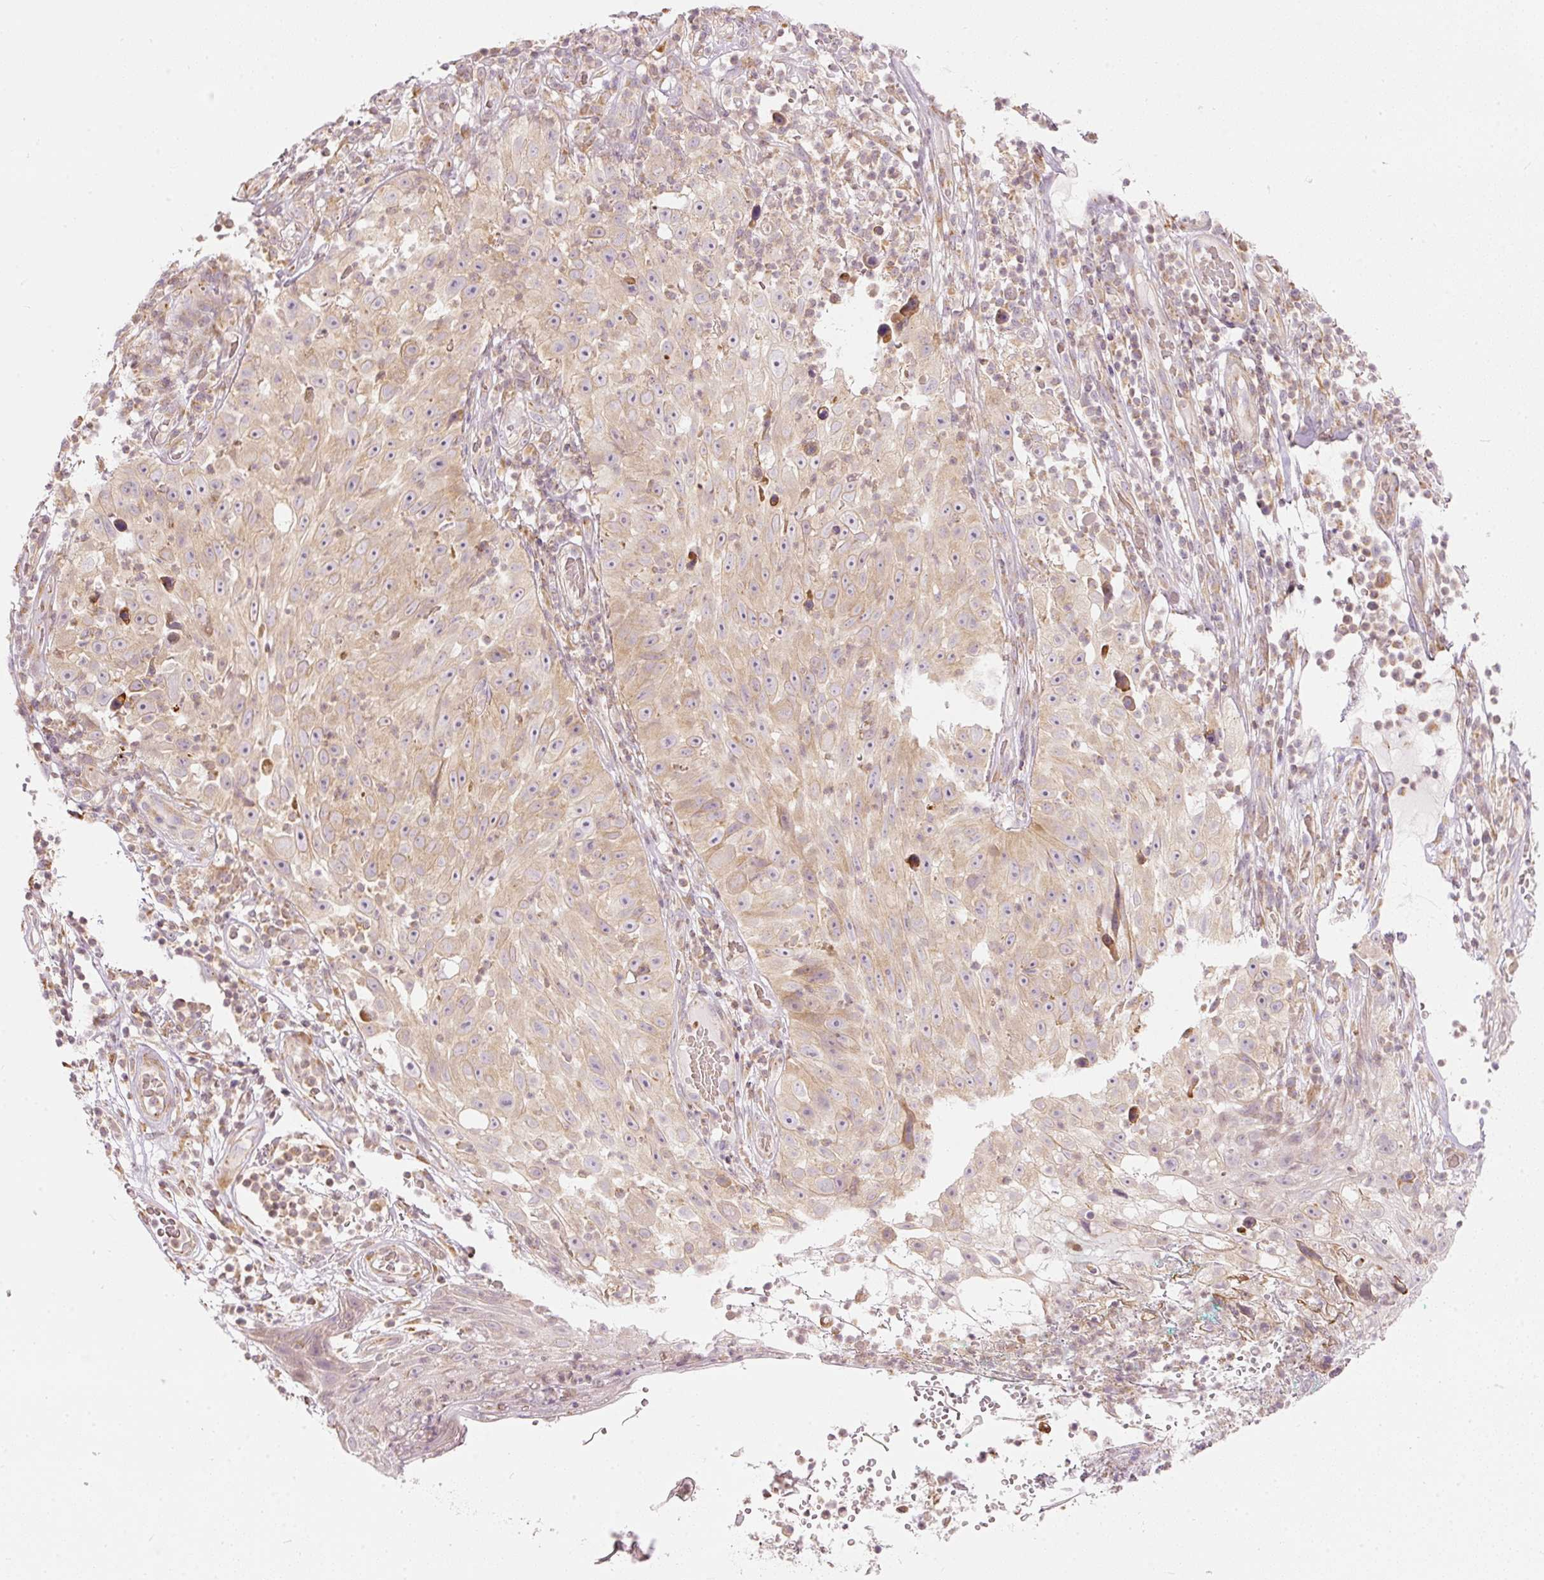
{"staining": {"intensity": "weak", "quantity": "25%-75%", "location": "cytoplasmic/membranous"}, "tissue": "skin cancer", "cell_type": "Tumor cells", "image_type": "cancer", "snomed": [{"axis": "morphology", "description": "Squamous cell carcinoma, NOS"}, {"axis": "topography", "description": "Skin"}], "caption": "Immunohistochemistry image of neoplastic tissue: skin cancer (squamous cell carcinoma) stained using immunohistochemistry displays low levels of weak protein expression localized specifically in the cytoplasmic/membranous of tumor cells, appearing as a cytoplasmic/membranous brown color.", "gene": "SNAPC5", "patient": {"sex": "female", "age": 87}}